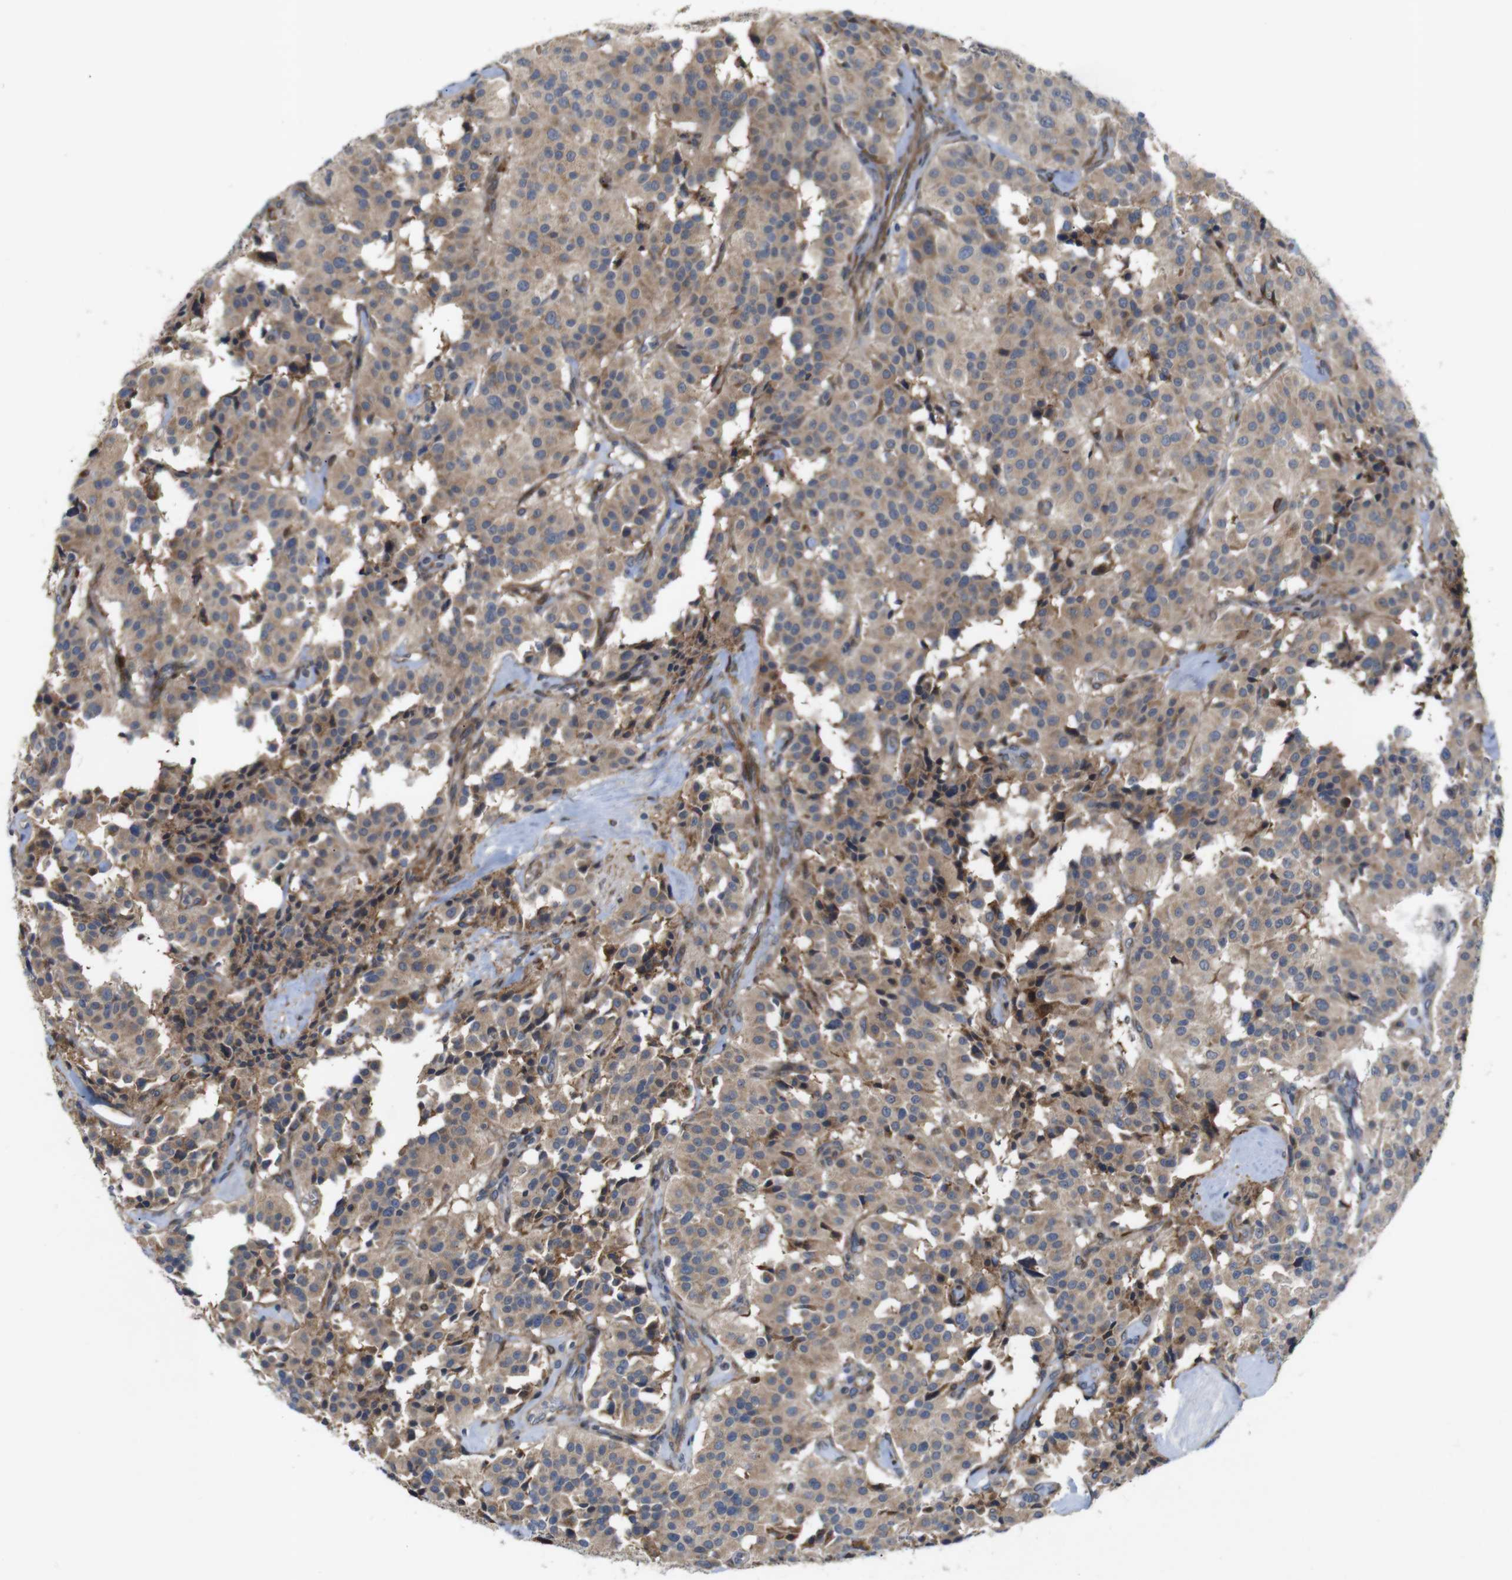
{"staining": {"intensity": "weak", "quantity": ">75%", "location": "cytoplasmic/membranous"}, "tissue": "carcinoid", "cell_type": "Tumor cells", "image_type": "cancer", "snomed": [{"axis": "morphology", "description": "Carcinoid, malignant, NOS"}, {"axis": "topography", "description": "Lung"}], "caption": "The micrograph reveals staining of carcinoid, revealing weak cytoplasmic/membranous protein staining (brown color) within tumor cells.", "gene": "P3H2", "patient": {"sex": "male", "age": 30}}